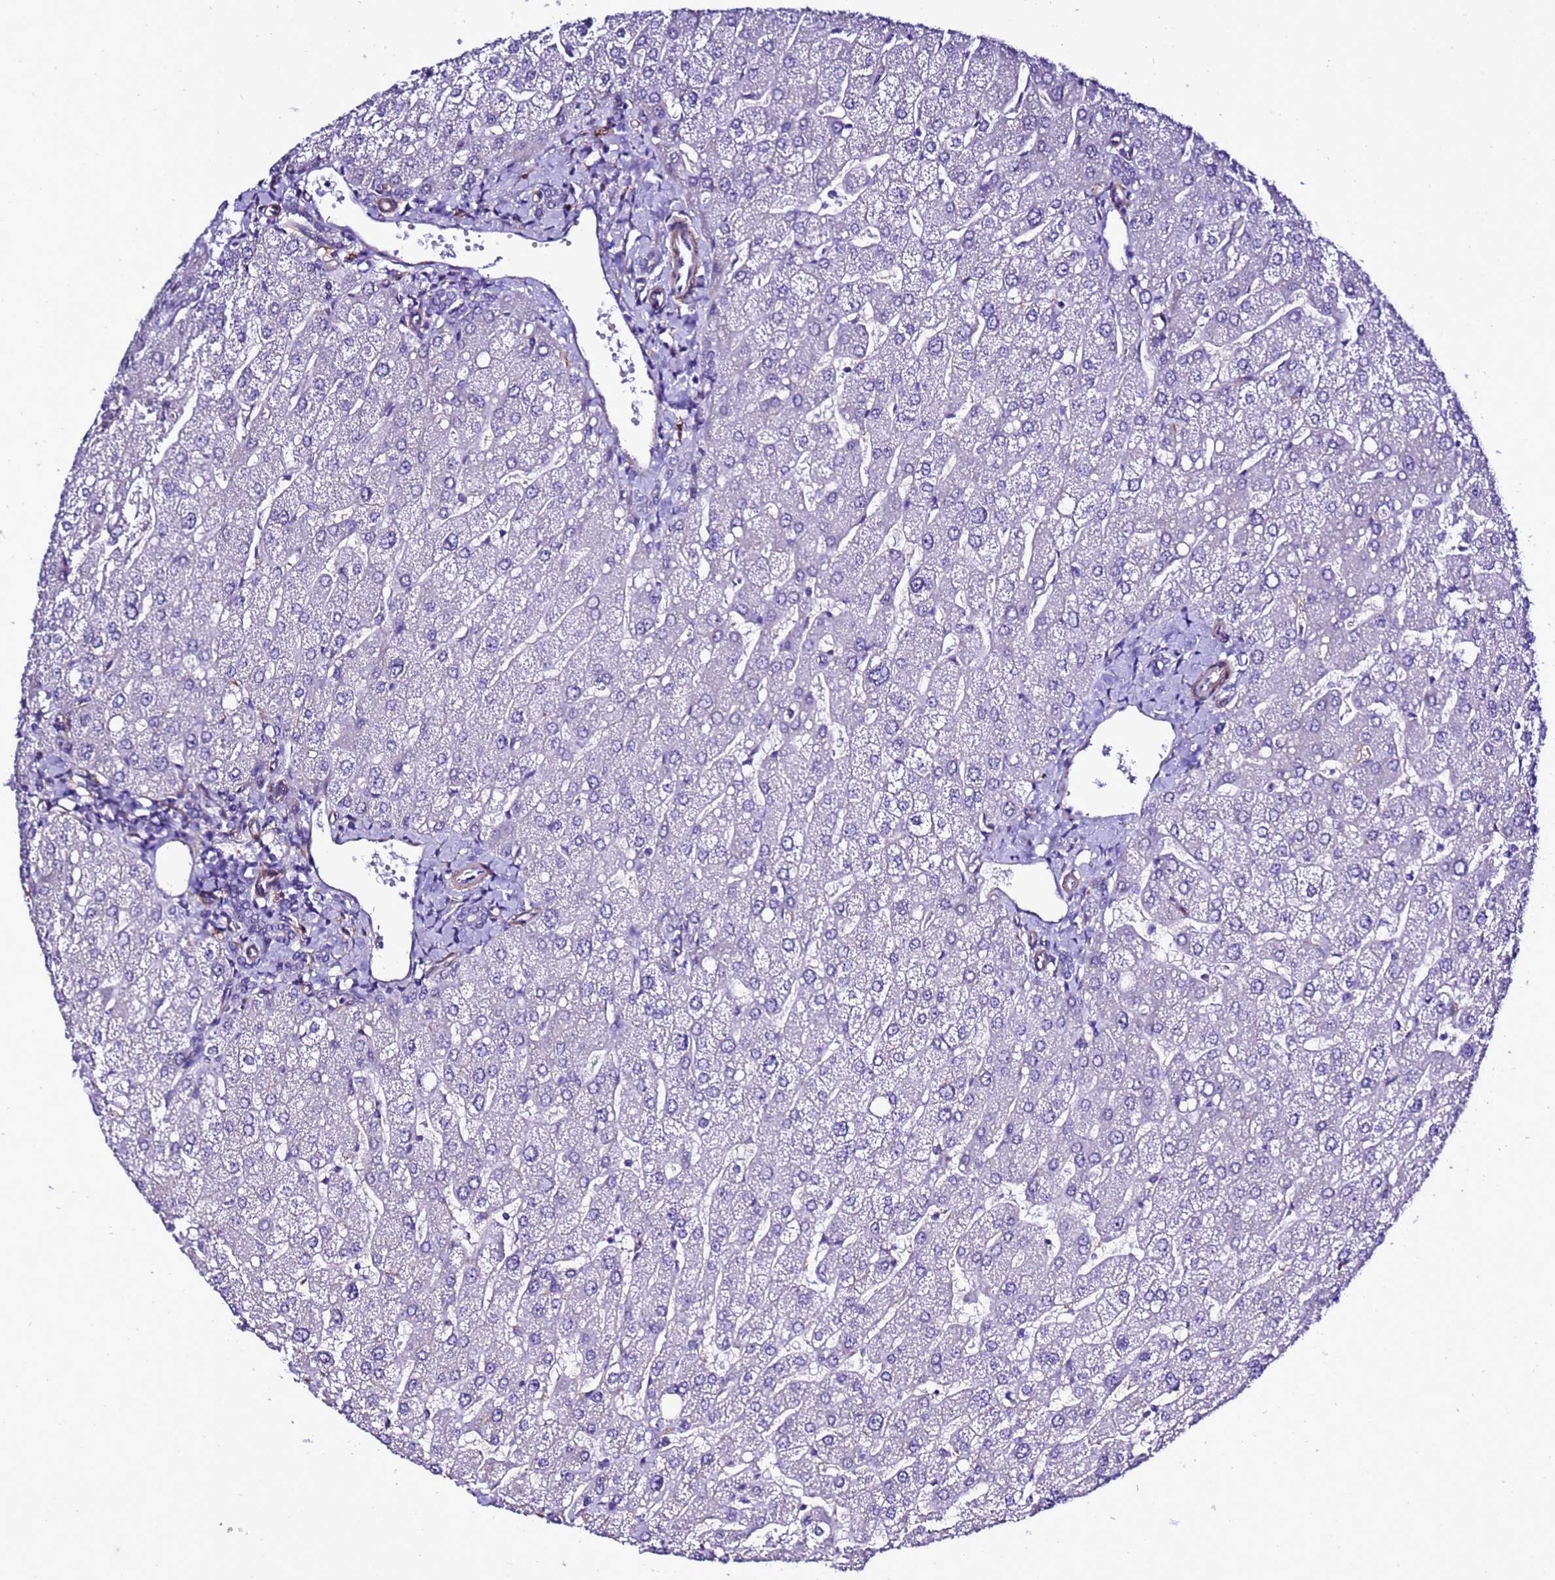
{"staining": {"intensity": "negative", "quantity": "none", "location": "none"}, "tissue": "liver", "cell_type": "Cholangiocytes", "image_type": "normal", "snomed": [{"axis": "morphology", "description": "Normal tissue, NOS"}, {"axis": "topography", "description": "Liver"}], "caption": "The immunohistochemistry photomicrograph has no significant expression in cholangiocytes of liver. (Stains: DAB immunohistochemistry (IHC) with hematoxylin counter stain, Microscopy: brightfield microscopy at high magnification).", "gene": "GZF1", "patient": {"sex": "male", "age": 55}}